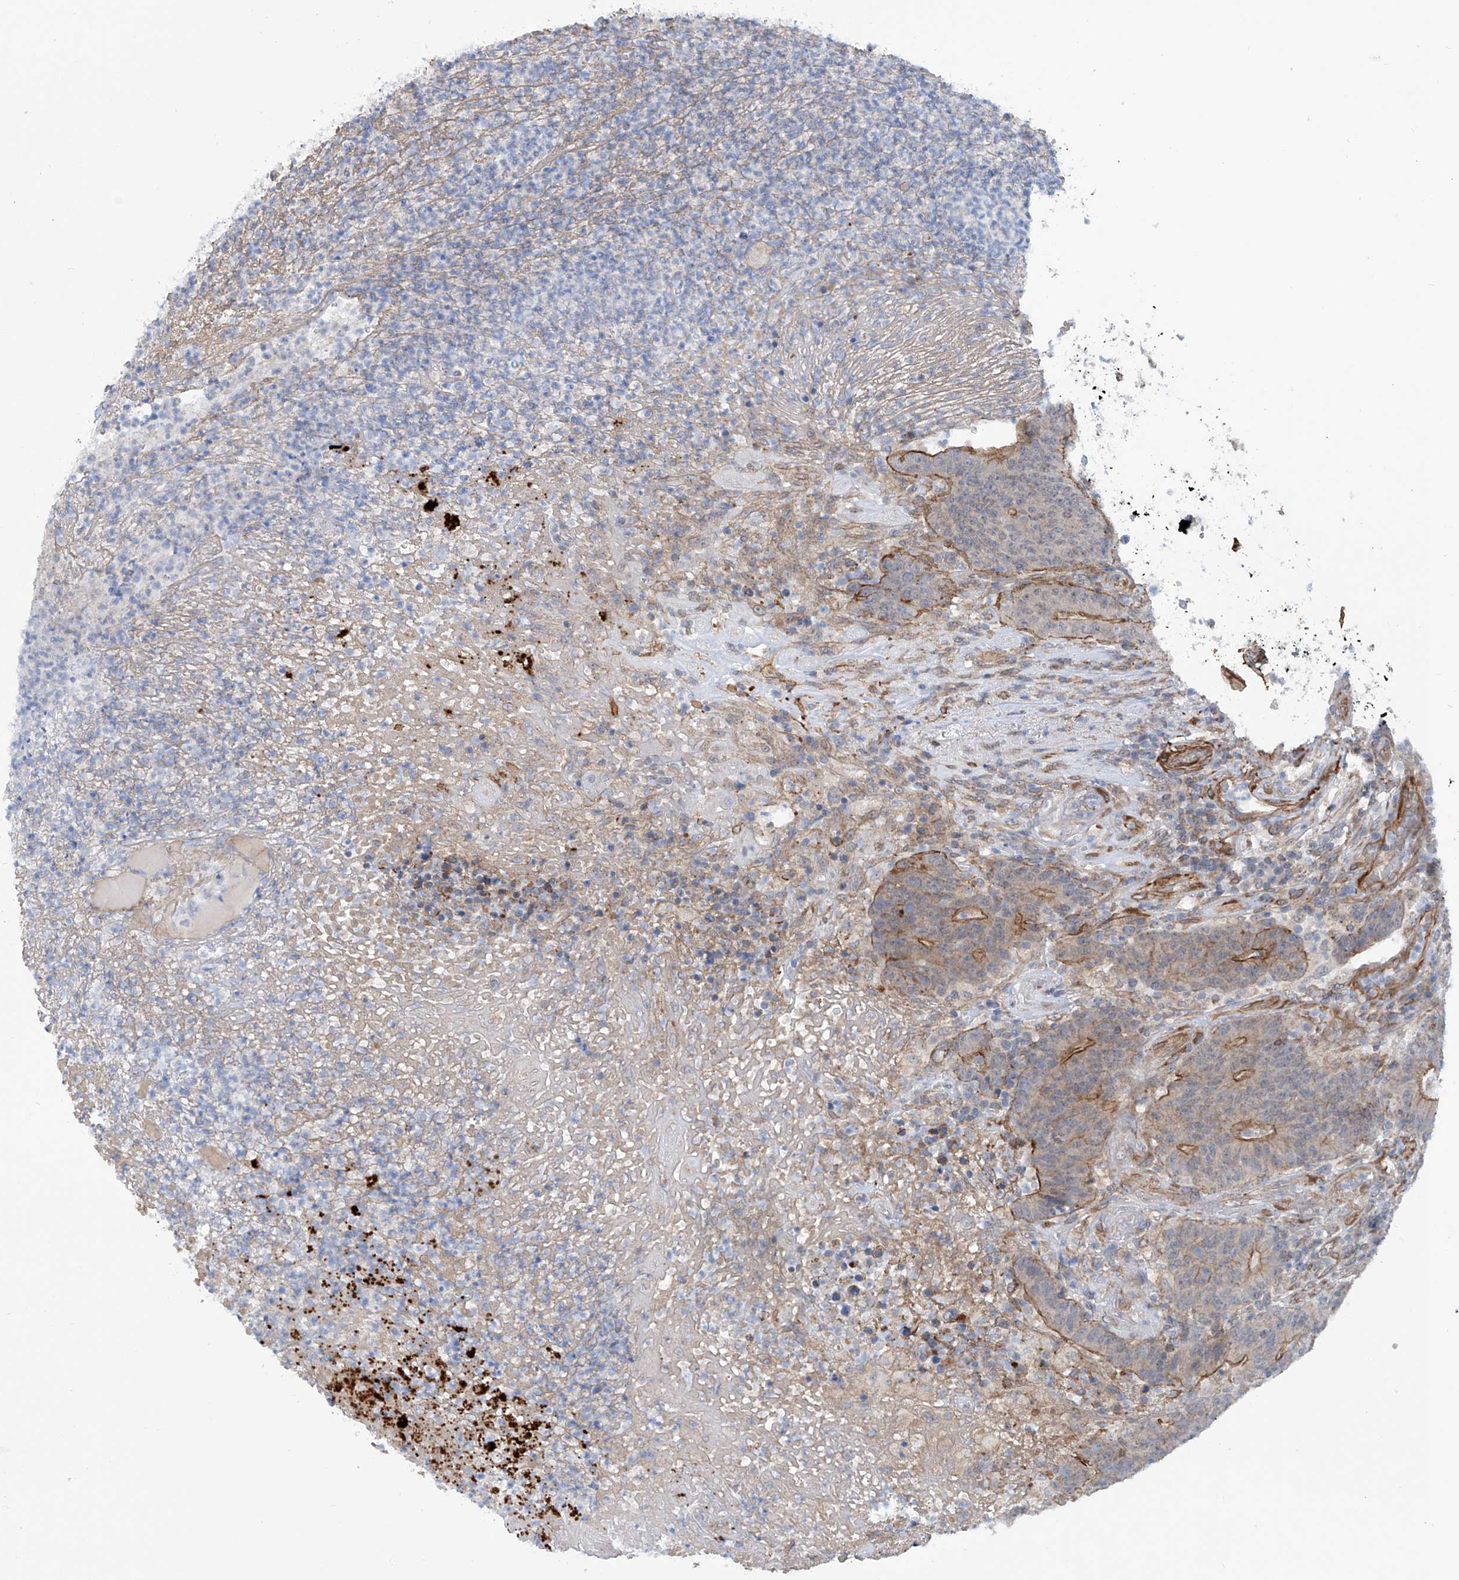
{"staining": {"intensity": "moderate", "quantity": ">75%", "location": "cytoplasmic/membranous"}, "tissue": "colorectal cancer", "cell_type": "Tumor cells", "image_type": "cancer", "snomed": [{"axis": "morphology", "description": "Normal tissue, NOS"}, {"axis": "morphology", "description": "Adenocarcinoma, NOS"}, {"axis": "topography", "description": "Colon"}], "caption": "Immunohistochemical staining of colorectal adenocarcinoma exhibits medium levels of moderate cytoplasmic/membranous positivity in approximately >75% of tumor cells.", "gene": "ZNF490", "patient": {"sex": "female", "age": 75}}